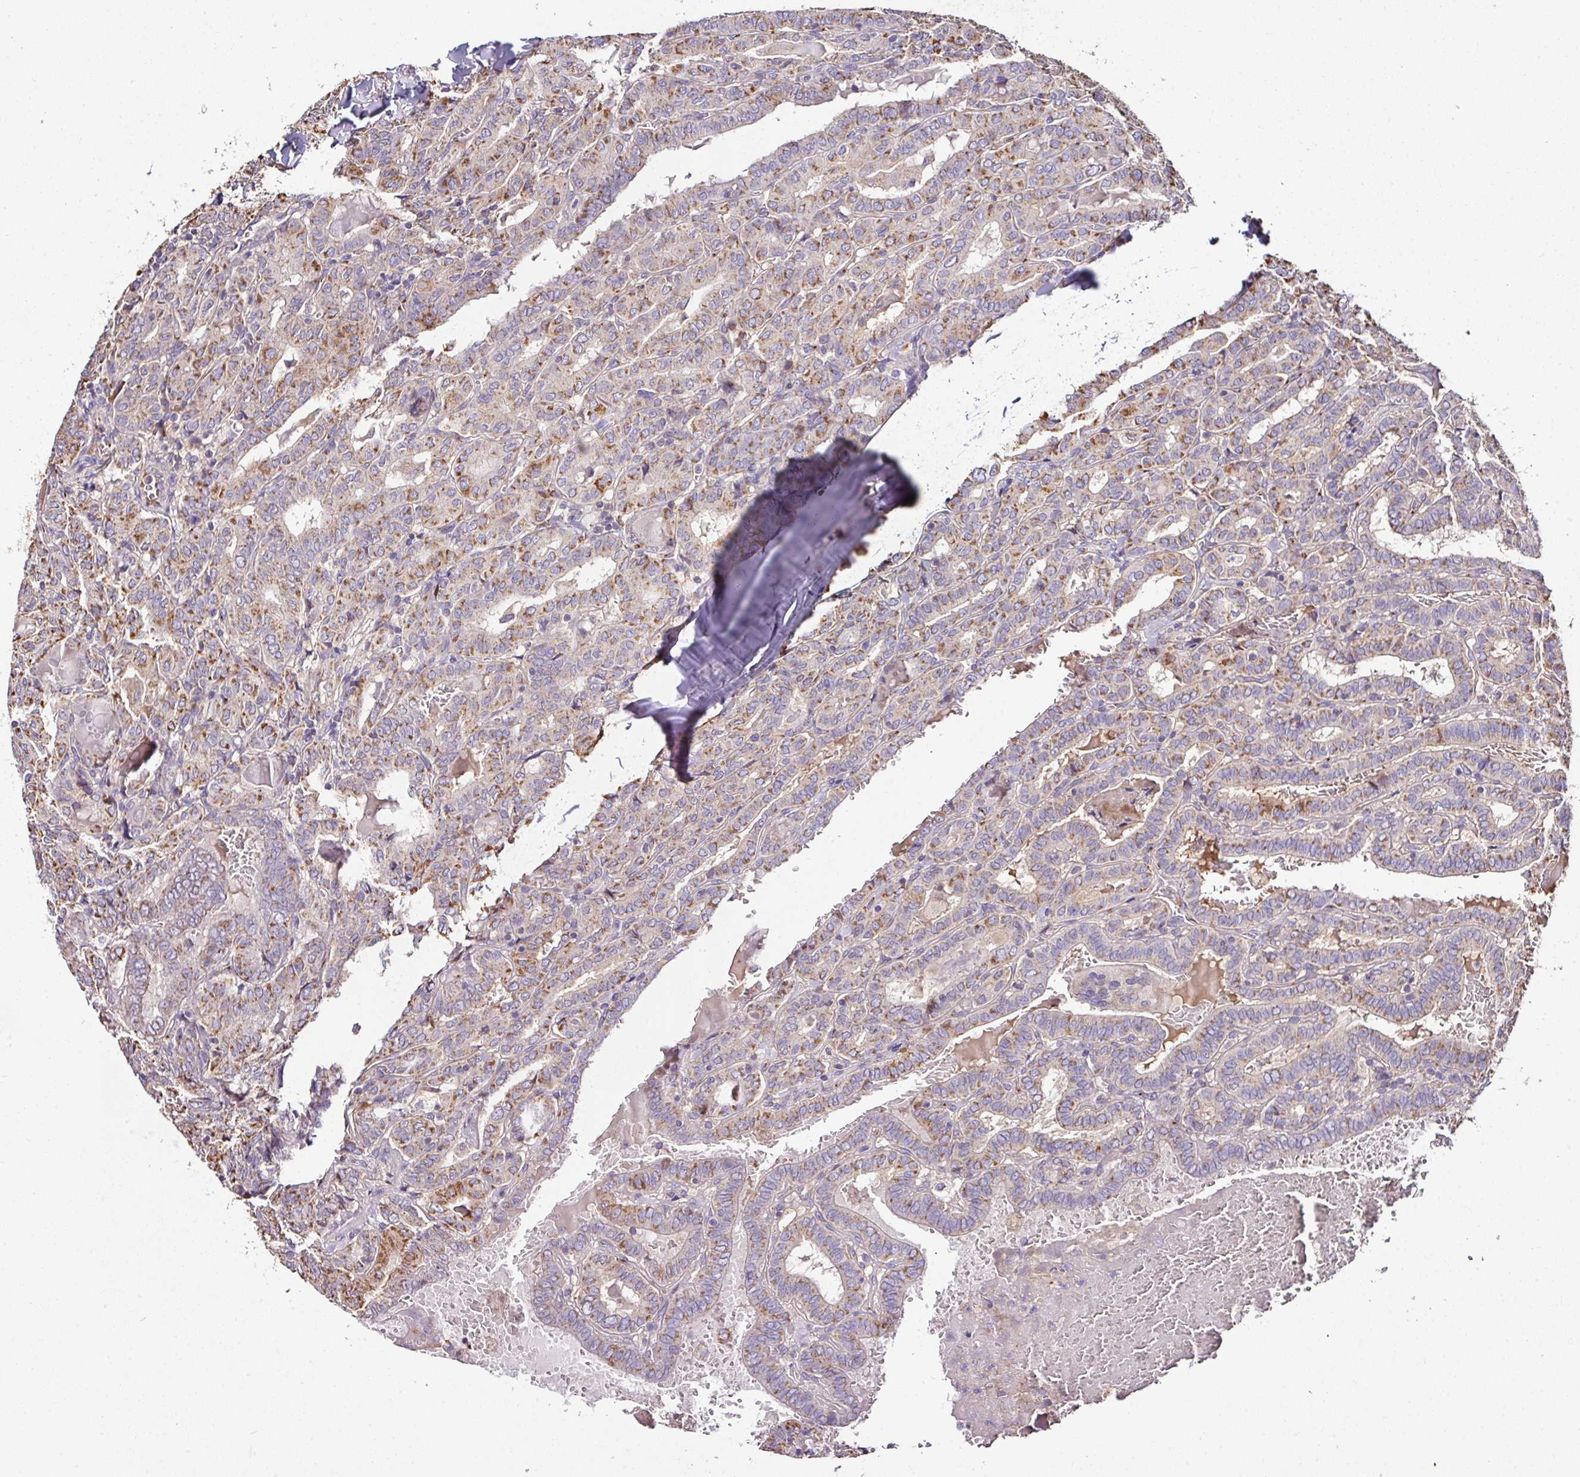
{"staining": {"intensity": "moderate", "quantity": ">75%", "location": "cytoplasmic/membranous"}, "tissue": "thyroid cancer", "cell_type": "Tumor cells", "image_type": "cancer", "snomed": [{"axis": "morphology", "description": "Papillary adenocarcinoma, NOS"}, {"axis": "topography", "description": "Thyroid gland"}], "caption": "Tumor cells show moderate cytoplasmic/membranous positivity in approximately >75% of cells in papillary adenocarcinoma (thyroid).", "gene": "CPD", "patient": {"sex": "female", "age": 72}}